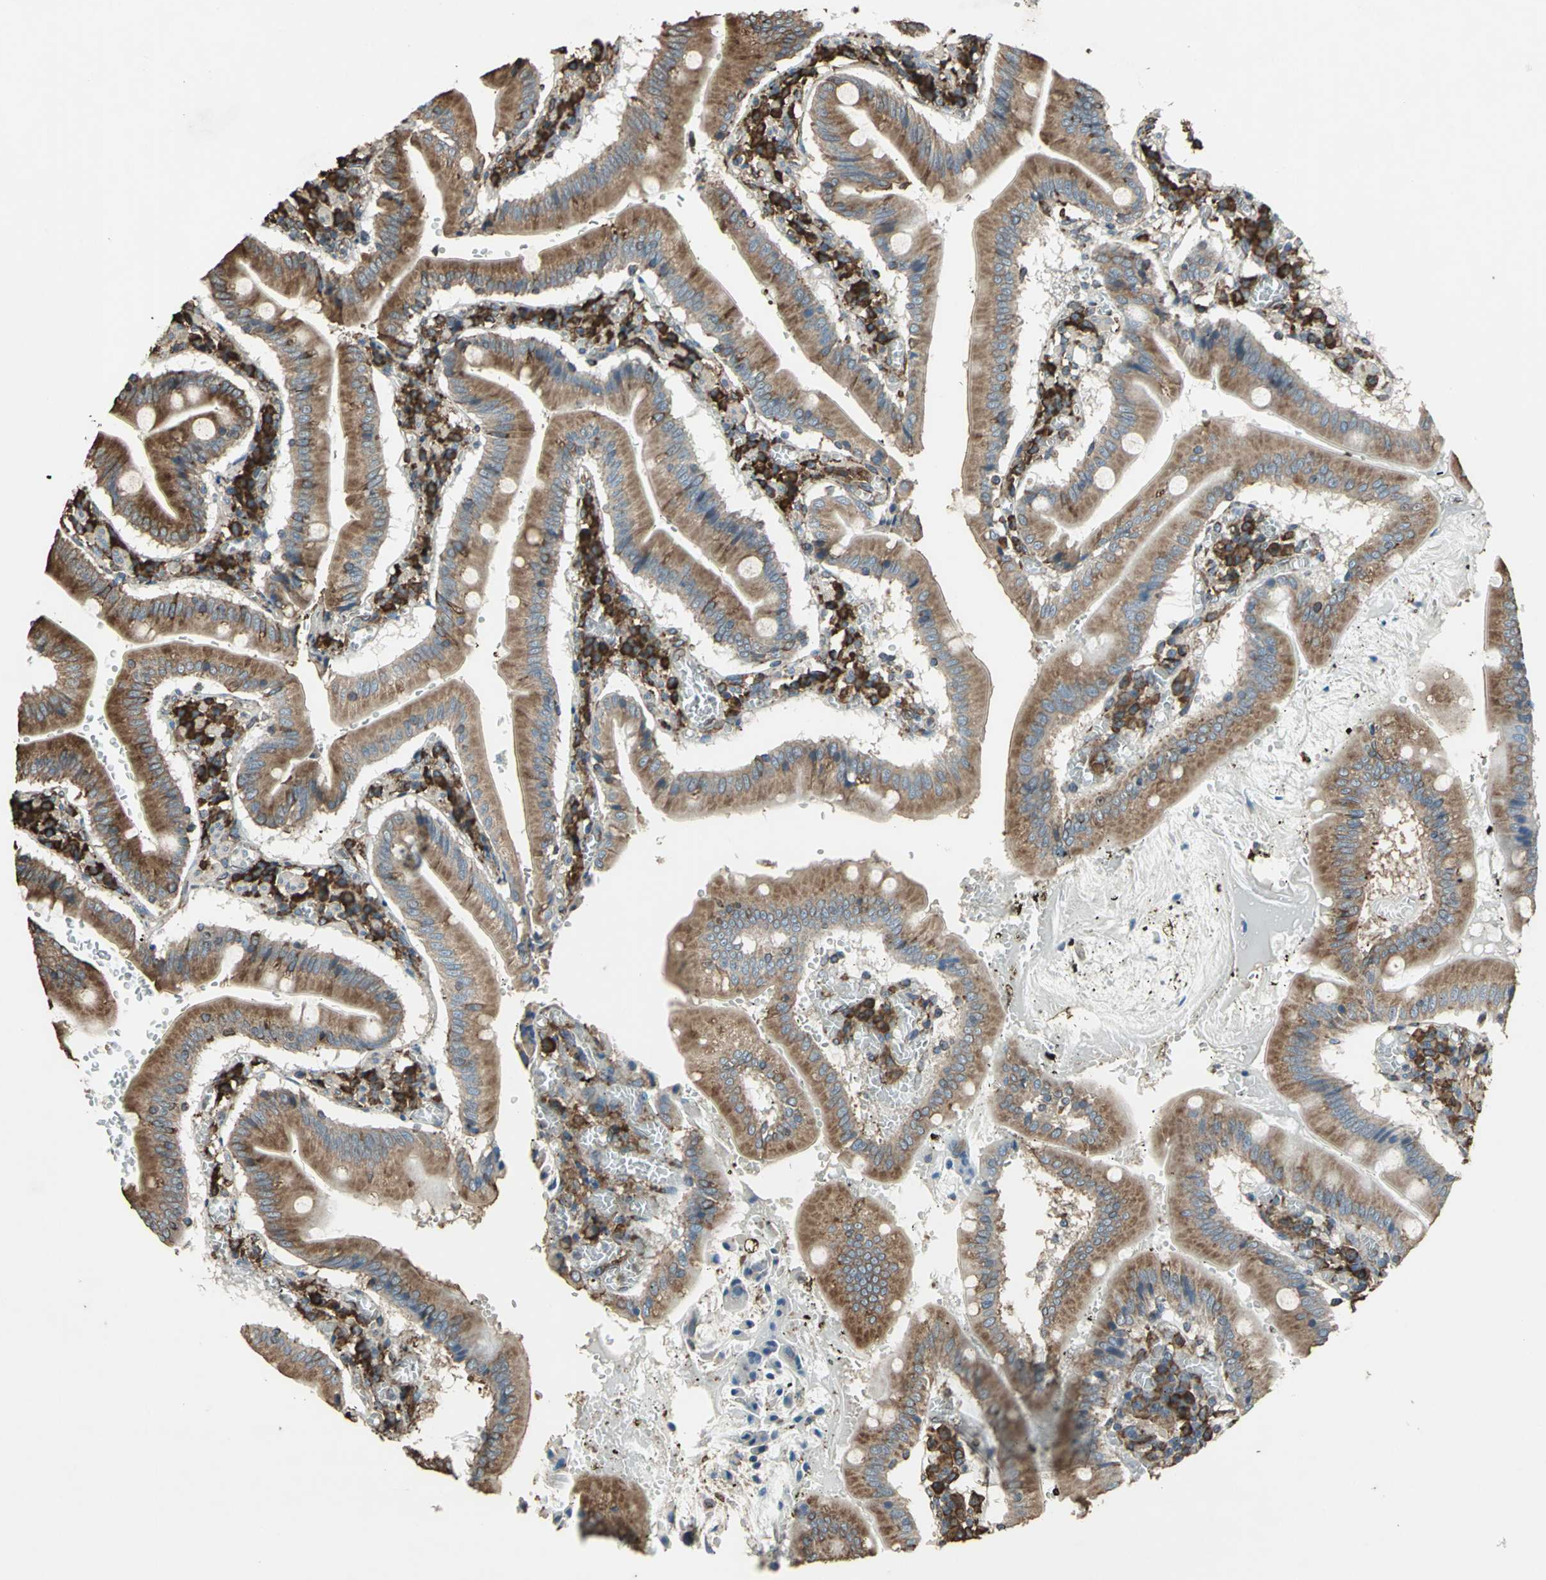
{"staining": {"intensity": "strong", "quantity": ">75%", "location": "cytoplasmic/membranous"}, "tissue": "small intestine", "cell_type": "Glandular cells", "image_type": "normal", "snomed": [{"axis": "morphology", "description": "Normal tissue, NOS"}, {"axis": "topography", "description": "Small intestine"}], "caption": "Immunohistochemistry histopathology image of benign small intestine stained for a protein (brown), which displays high levels of strong cytoplasmic/membranous positivity in about >75% of glandular cells.", "gene": "GPANK1", "patient": {"sex": "male", "age": 71}}